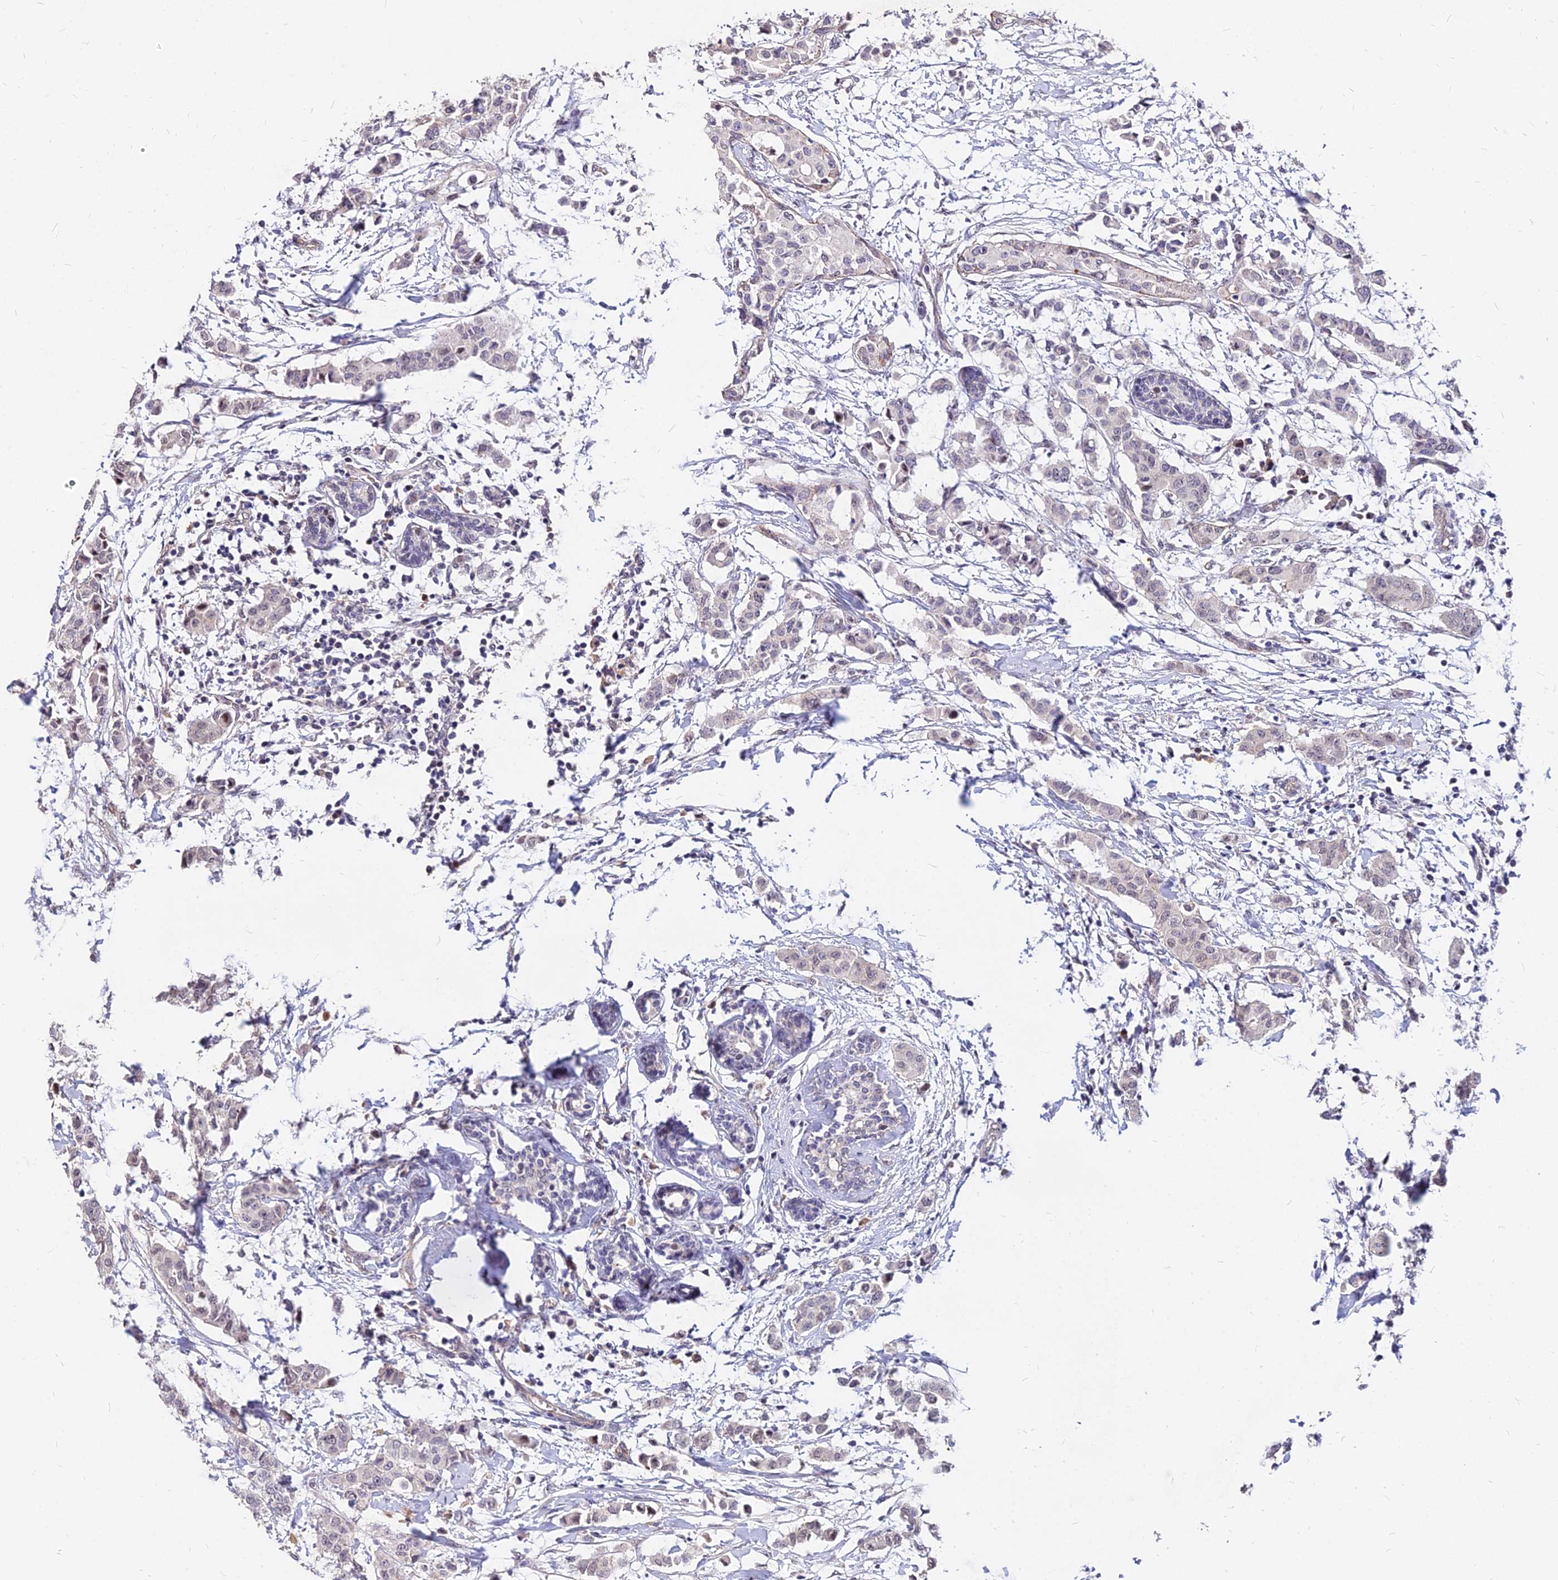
{"staining": {"intensity": "weak", "quantity": "<25%", "location": "nuclear"}, "tissue": "breast cancer", "cell_type": "Tumor cells", "image_type": "cancer", "snomed": [{"axis": "morphology", "description": "Duct carcinoma"}, {"axis": "topography", "description": "Breast"}], "caption": "Tumor cells are negative for protein expression in human breast cancer. Brightfield microscopy of immunohistochemistry (IHC) stained with DAB (brown) and hematoxylin (blue), captured at high magnification.", "gene": "C11orf68", "patient": {"sex": "female", "age": 40}}